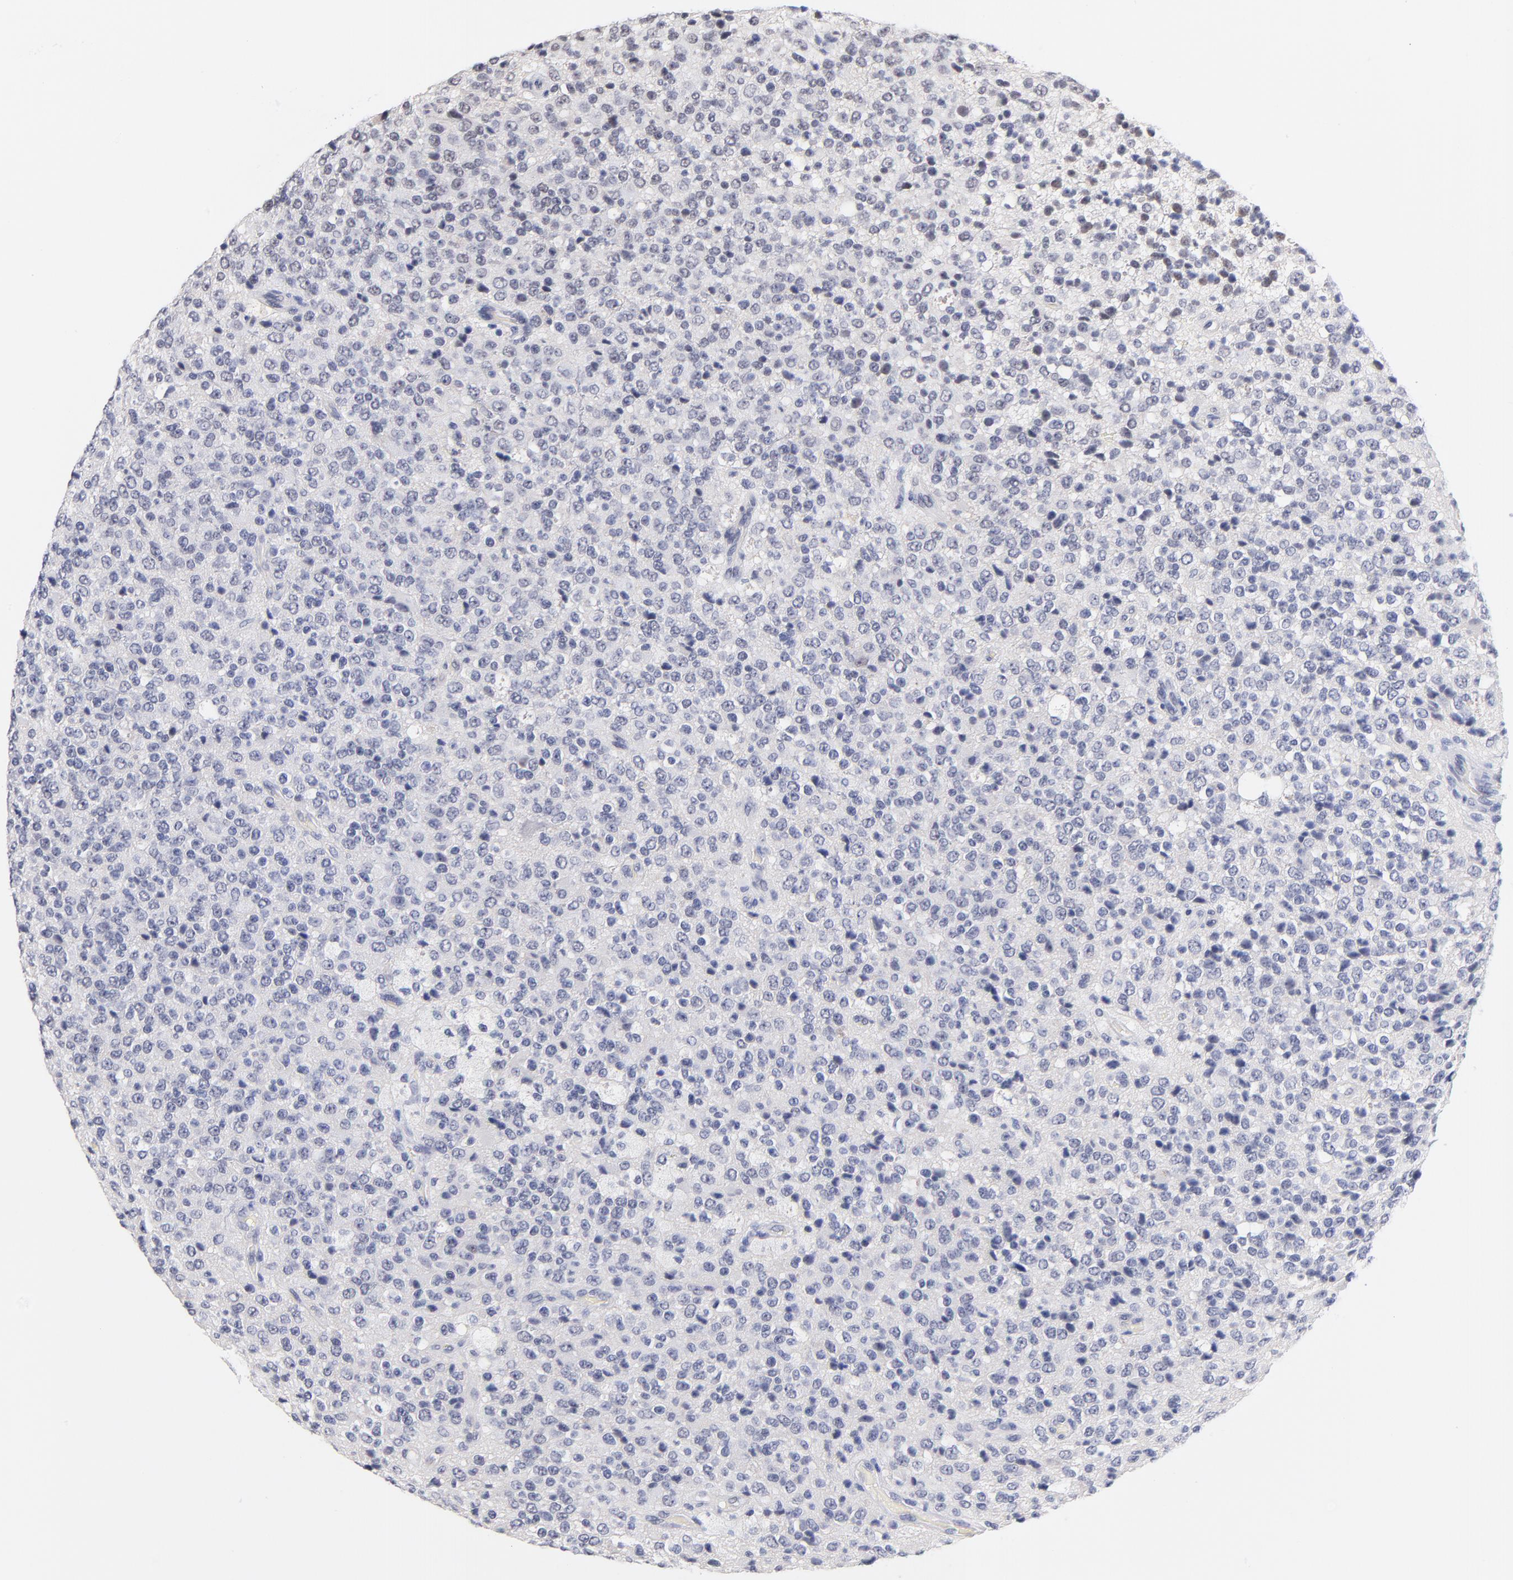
{"staining": {"intensity": "negative", "quantity": "none", "location": "none"}, "tissue": "glioma", "cell_type": "Tumor cells", "image_type": "cancer", "snomed": [{"axis": "morphology", "description": "Glioma, malignant, High grade"}, {"axis": "topography", "description": "pancreas cauda"}], "caption": "The image demonstrates no significant expression in tumor cells of malignant high-grade glioma.", "gene": "ZNF74", "patient": {"sex": "male", "age": 60}}